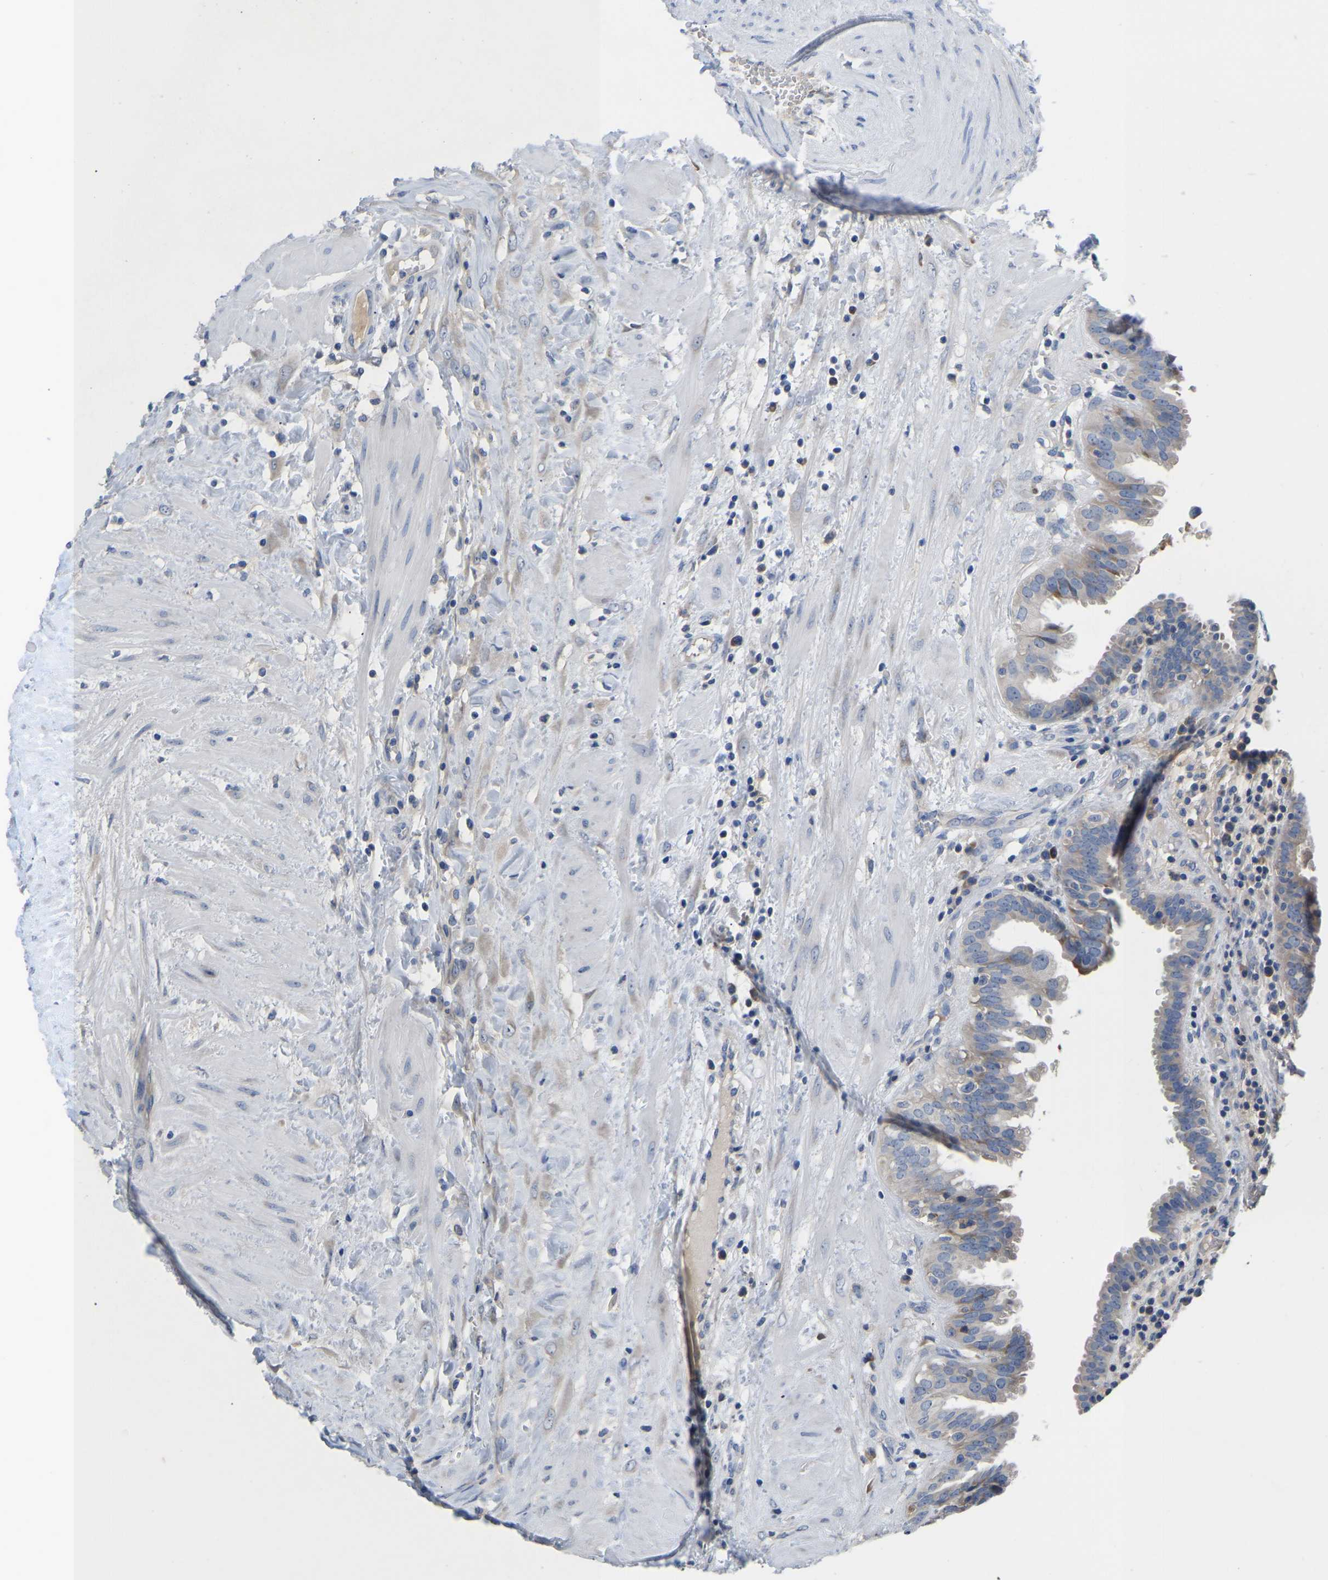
{"staining": {"intensity": "weak", "quantity": "25%-75%", "location": "cytoplasmic/membranous"}, "tissue": "fallopian tube", "cell_type": "Glandular cells", "image_type": "normal", "snomed": [{"axis": "morphology", "description": "Normal tissue, NOS"}, {"axis": "topography", "description": "Fallopian tube"}, {"axis": "topography", "description": "Placenta"}], "caption": "High-power microscopy captured an immunohistochemistry histopathology image of normal fallopian tube, revealing weak cytoplasmic/membranous positivity in approximately 25%-75% of glandular cells. (DAB IHC, brown staining for protein, blue staining for nuclei).", "gene": "ABCA10", "patient": {"sex": "female", "age": 32}}